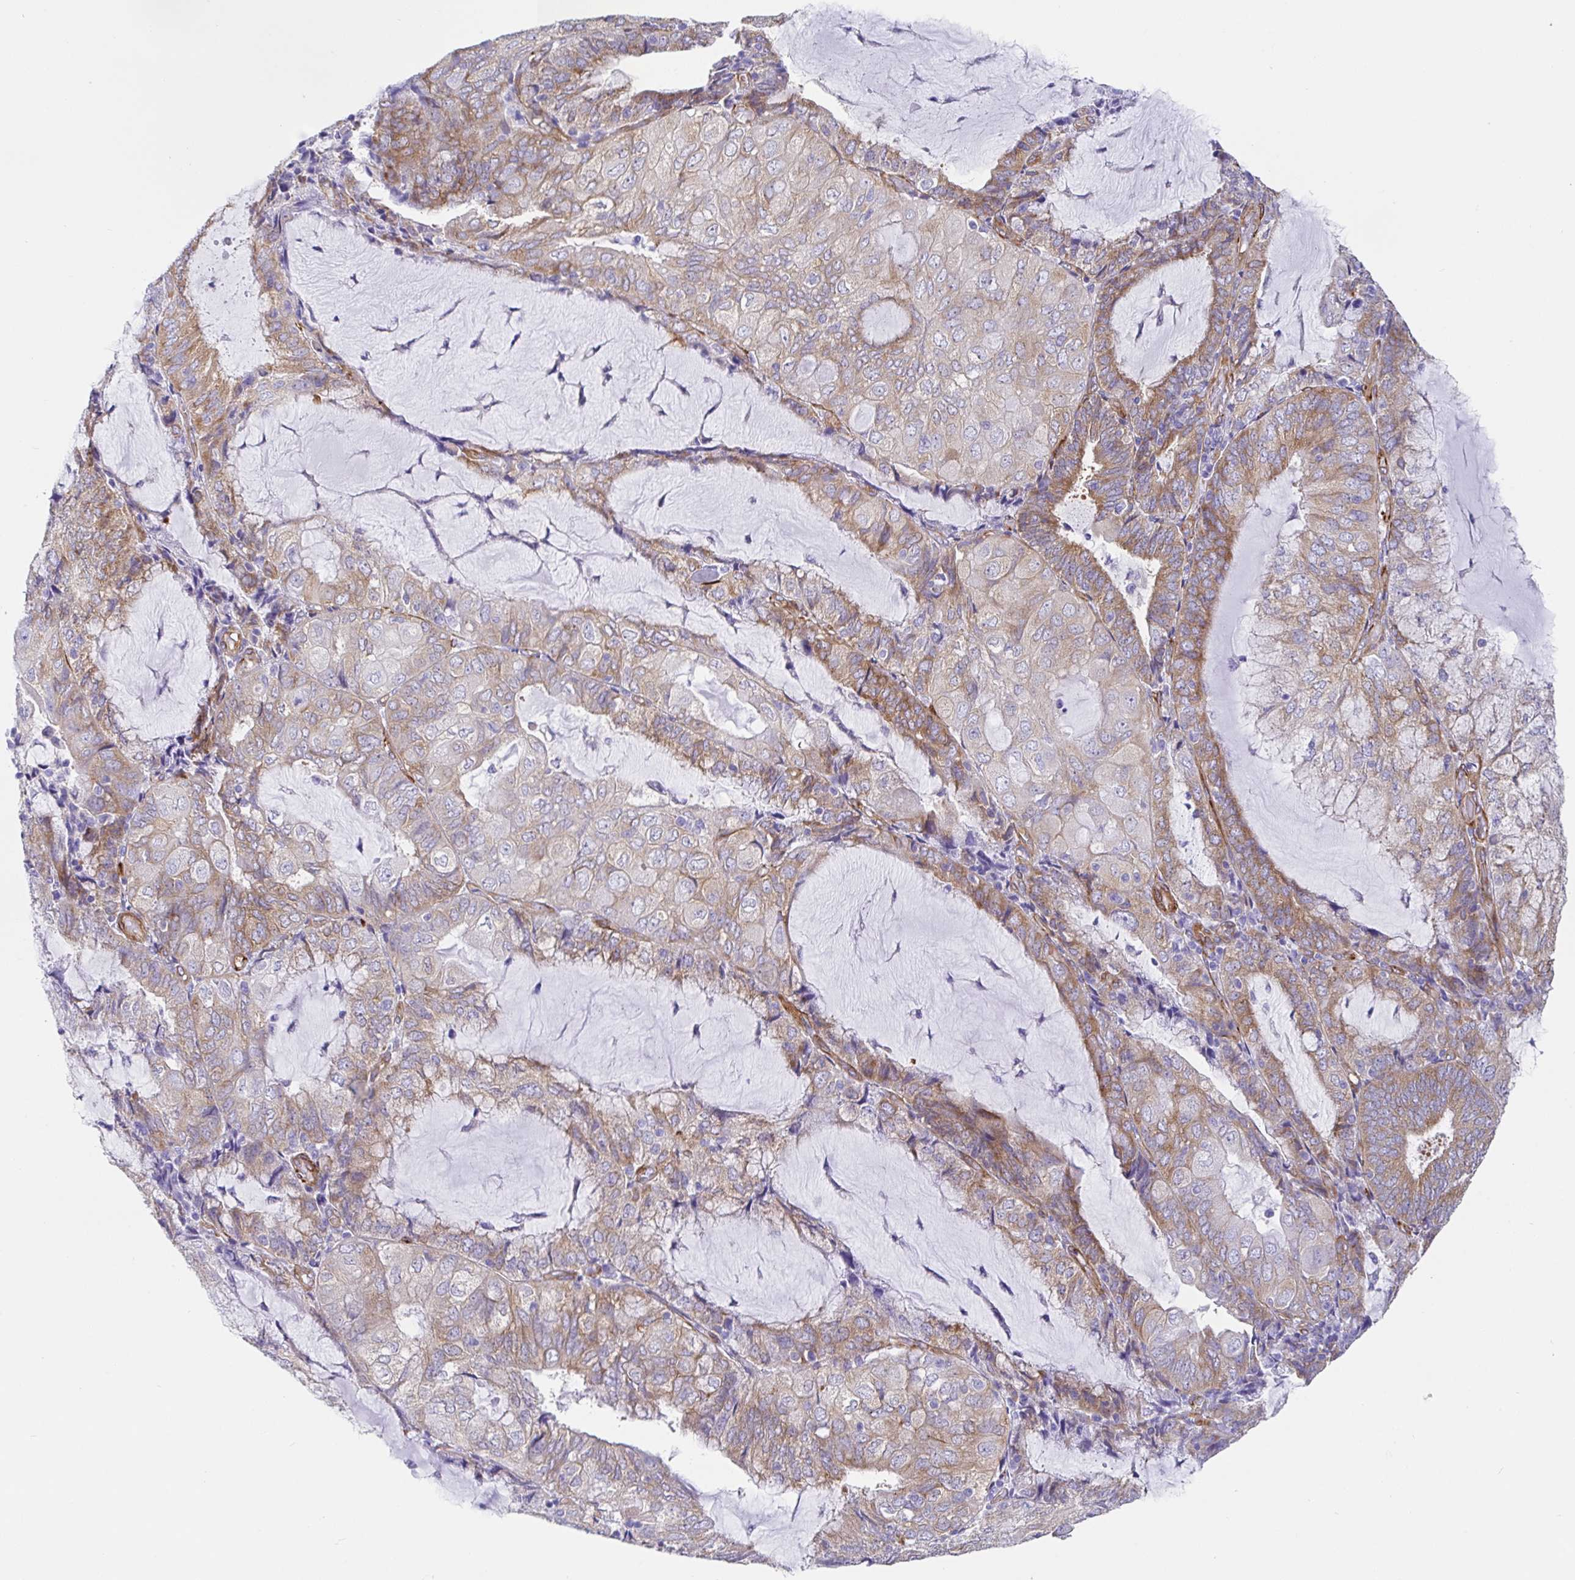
{"staining": {"intensity": "moderate", "quantity": "<25%", "location": "cytoplasmic/membranous"}, "tissue": "endometrial cancer", "cell_type": "Tumor cells", "image_type": "cancer", "snomed": [{"axis": "morphology", "description": "Adenocarcinoma, NOS"}, {"axis": "topography", "description": "Endometrium"}], "caption": "Endometrial cancer was stained to show a protein in brown. There is low levels of moderate cytoplasmic/membranous positivity in approximately <25% of tumor cells.", "gene": "DOCK1", "patient": {"sex": "female", "age": 81}}